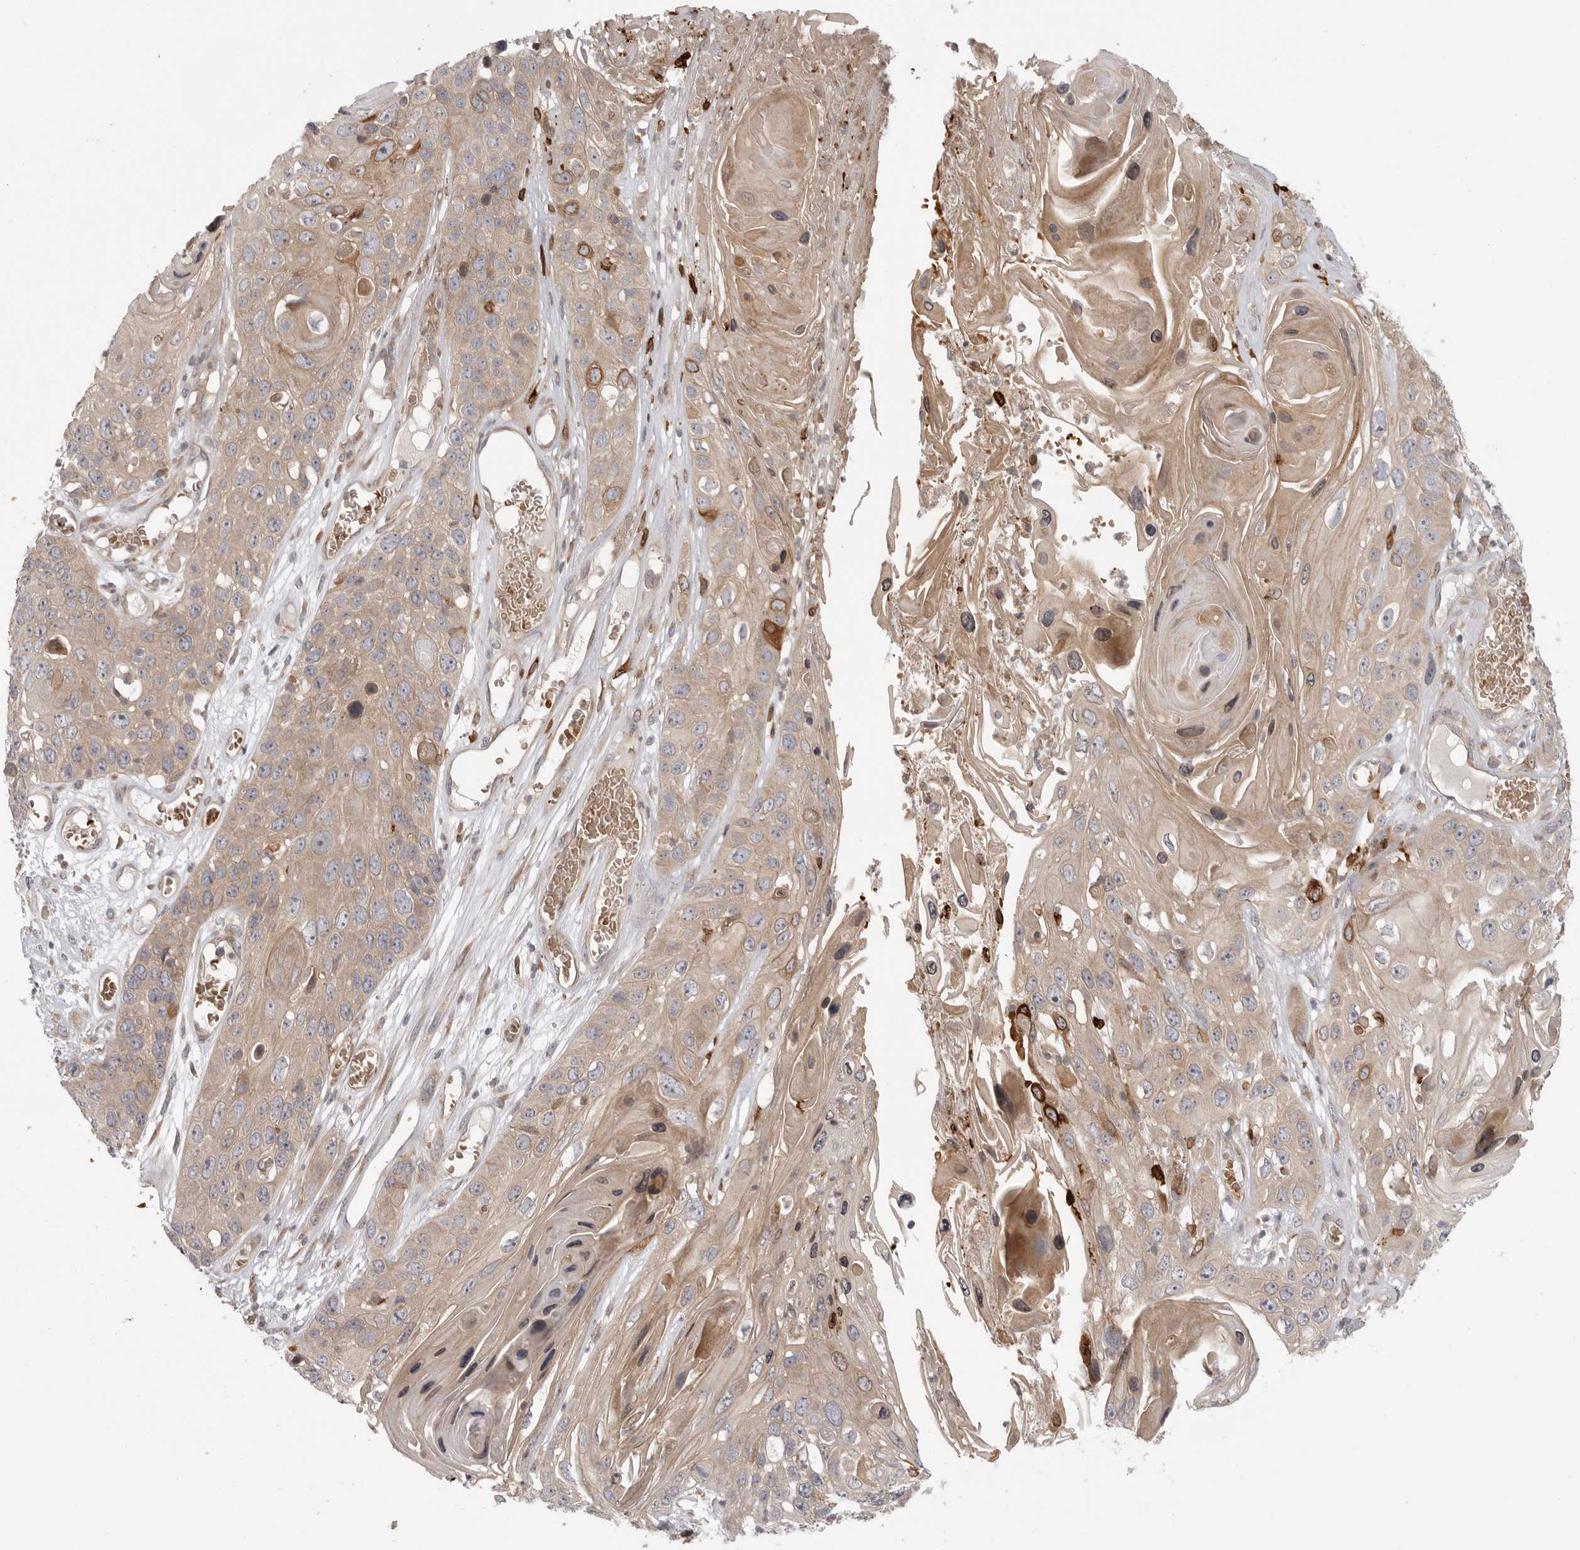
{"staining": {"intensity": "moderate", "quantity": "<25%", "location": "cytoplasmic/membranous"}, "tissue": "skin cancer", "cell_type": "Tumor cells", "image_type": "cancer", "snomed": [{"axis": "morphology", "description": "Squamous cell carcinoma, NOS"}, {"axis": "topography", "description": "Skin"}], "caption": "Immunohistochemistry of human squamous cell carcinoma (skin) displays low levels of moderate cytoplasmic/membranous expression in about <25% of tumor cells.", "gene": "CCPG1", "patient": {"sex": "male", "age": 55}}